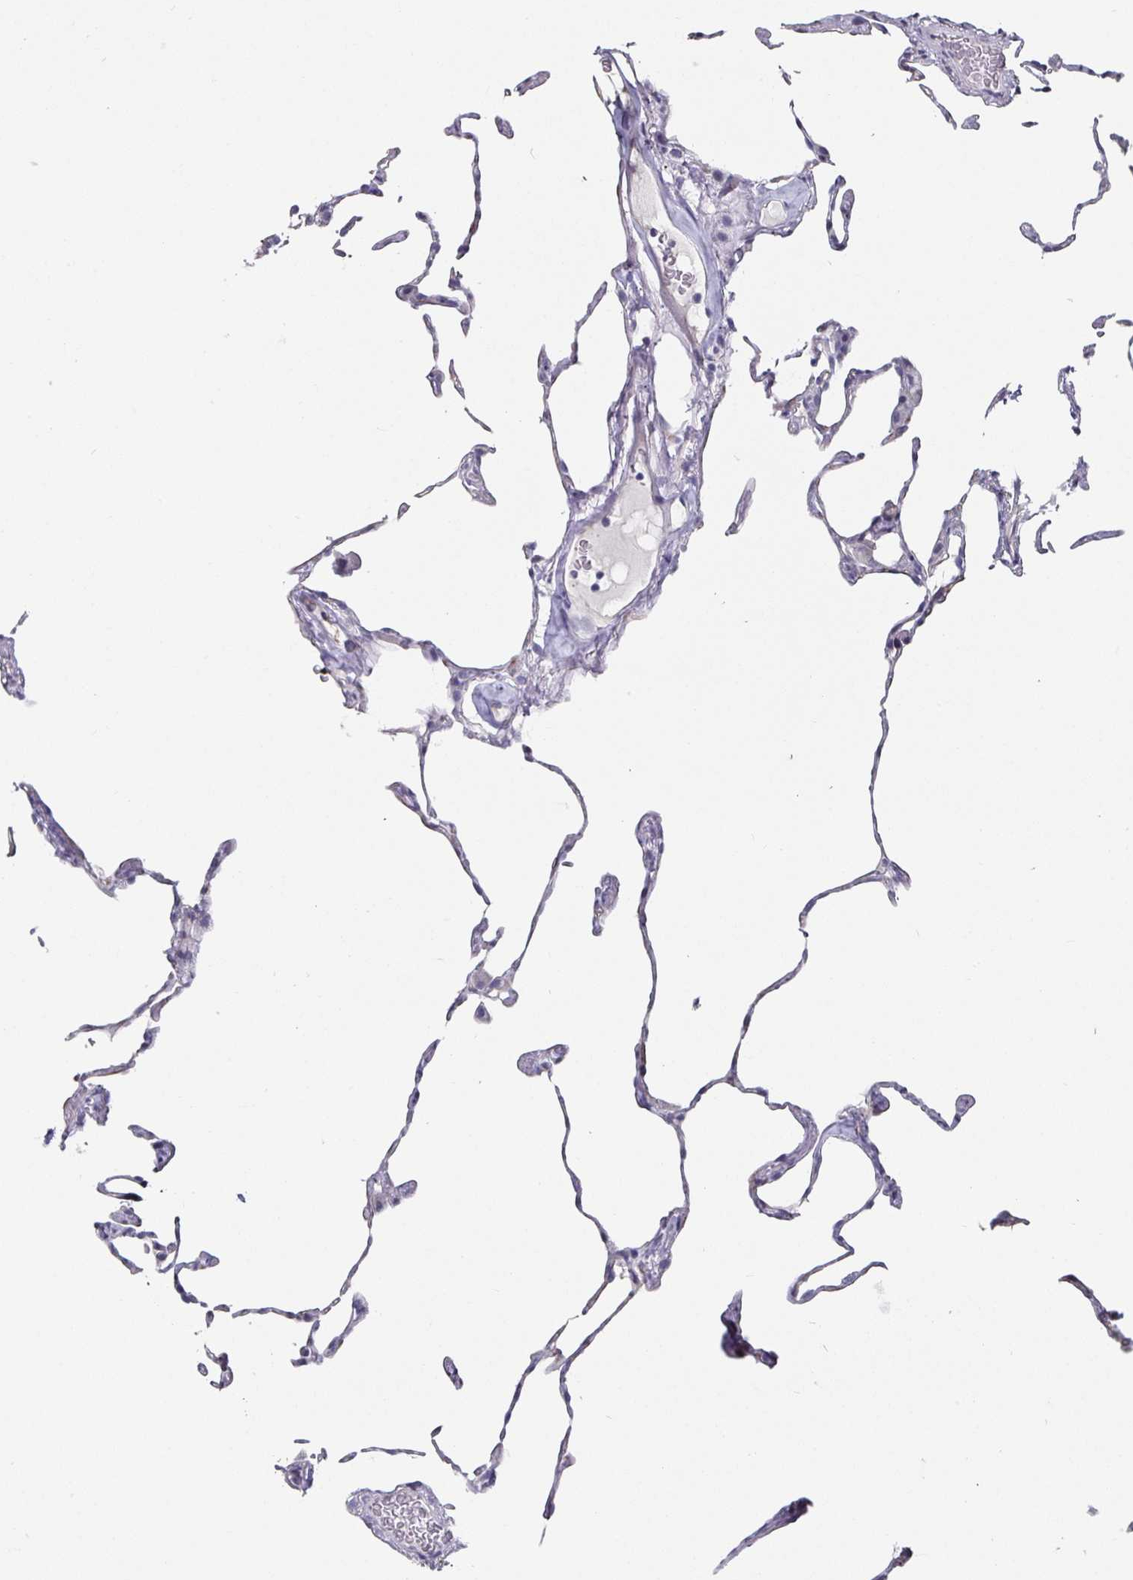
{"staining": {"intensity": "weak", "quantity": "<25%", "location": "cytoplasmic/membranous"}, "tissue": "lung", "cell_type": "Alveolar cells", "image_type": "normal", "snomed": [{"axis": "morphology", "description": "Normal tissue, NOS"}, {"axis": "topography", "description": "Lung"}], "caption": "Immunohistochemical staining of unremarkable lung demonstrates no significant staining in alveolar cells. (Stains: DAB IHC with hematoxylin counter stain, Microscopy: brightfield microscopy at high magnification).", "gene": "PODXL", "patient": {"sex": "female", "age": 57}}